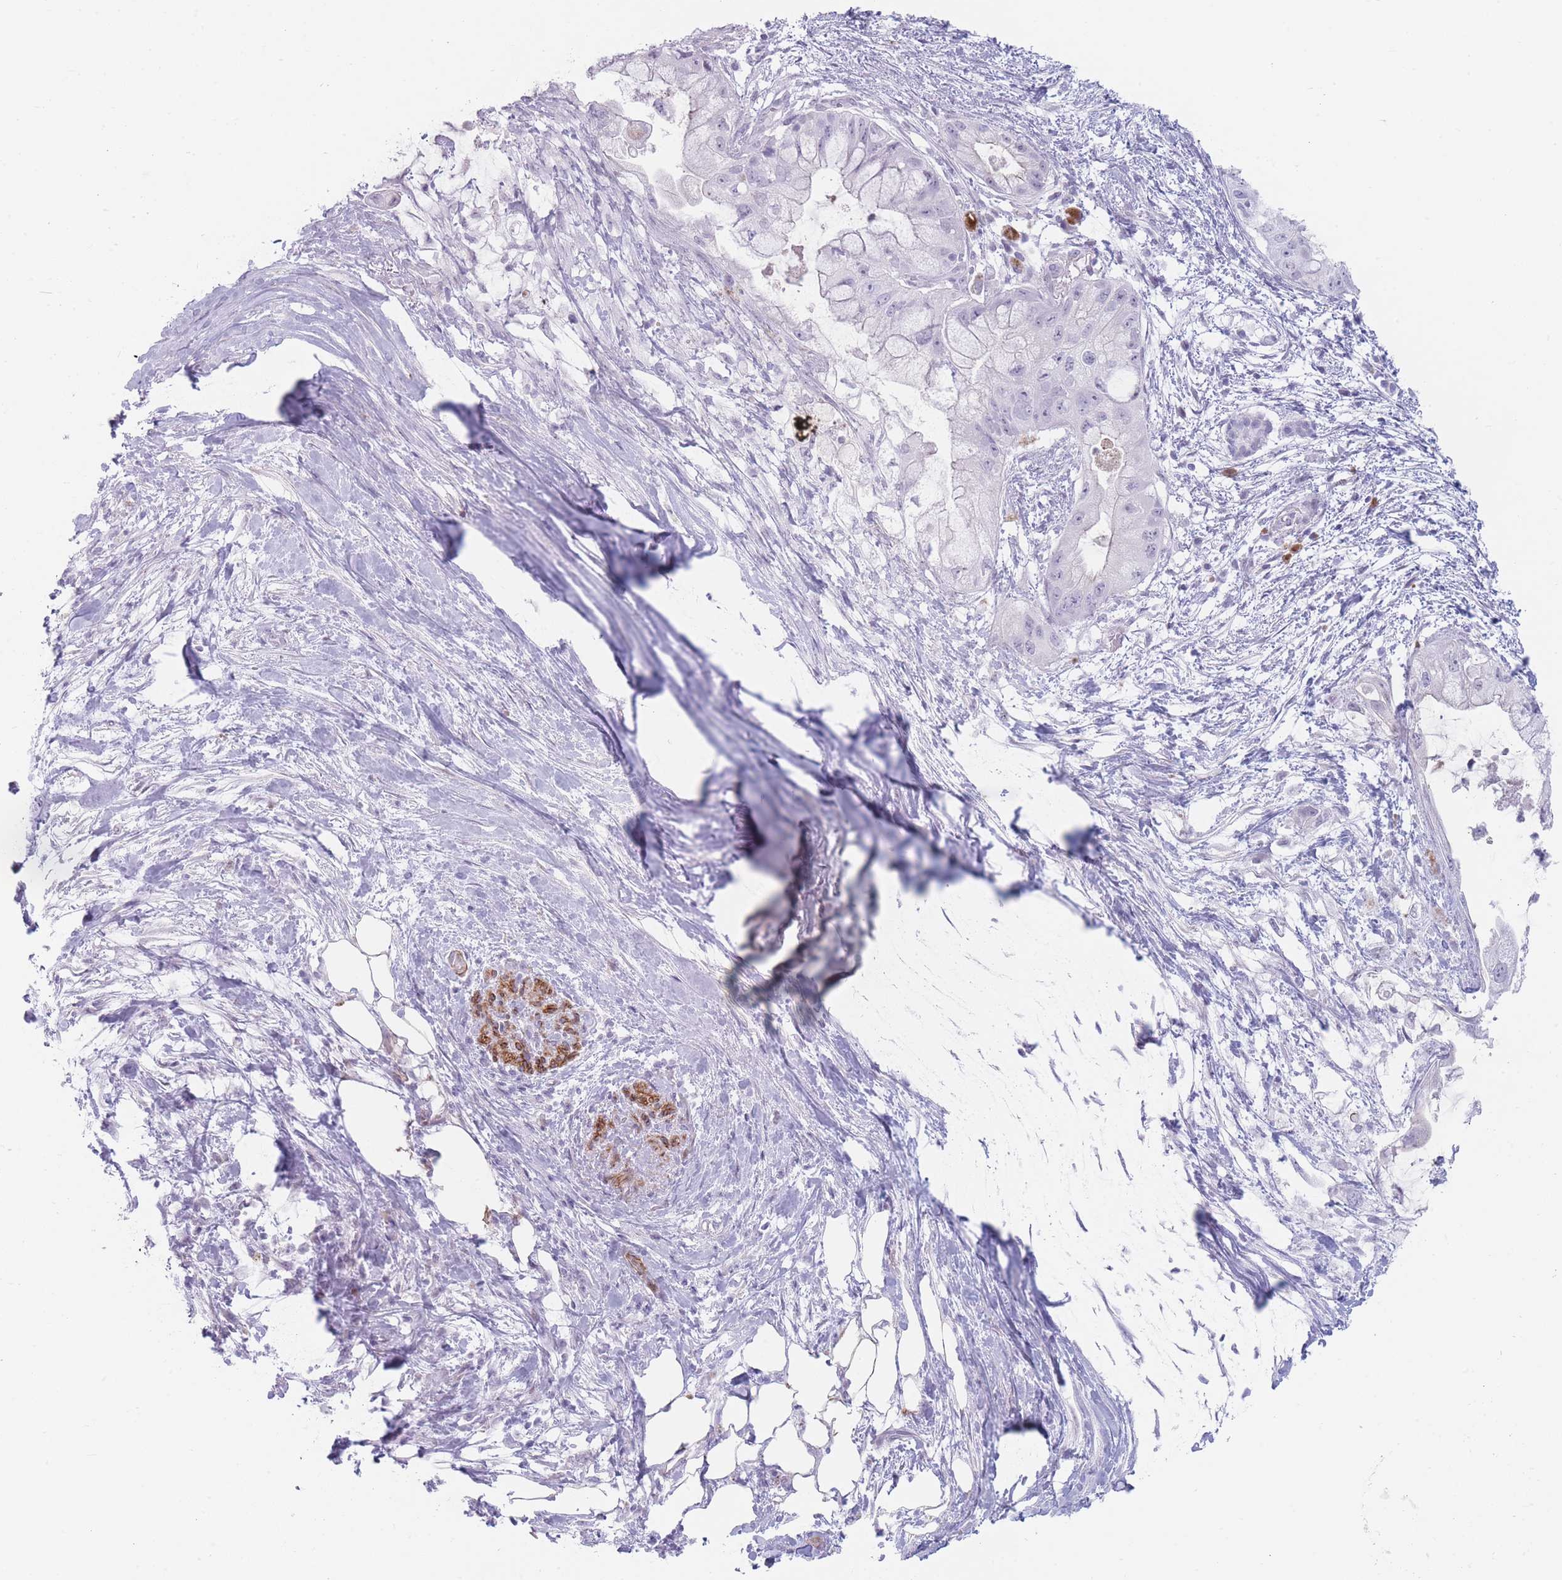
{"staining": {"intensity": "negative", "quantity": "none", "location": "none"}, "tissue": "pancreatic cancer", "cell_type": "Tumor cells", "image_type": "cancer", "snomed": [{"axis": "morphology", "description": "Adenocarcinoma, NOS"}, {"axis": "topography", "description": "Pancreas"}], "caption": "The histopathology image shows no staining of tumor cells in pancreatic cancer (adenocarcinoma).", "gene": "IFNA6", "patient": {"sex": "male", "age": 48}}